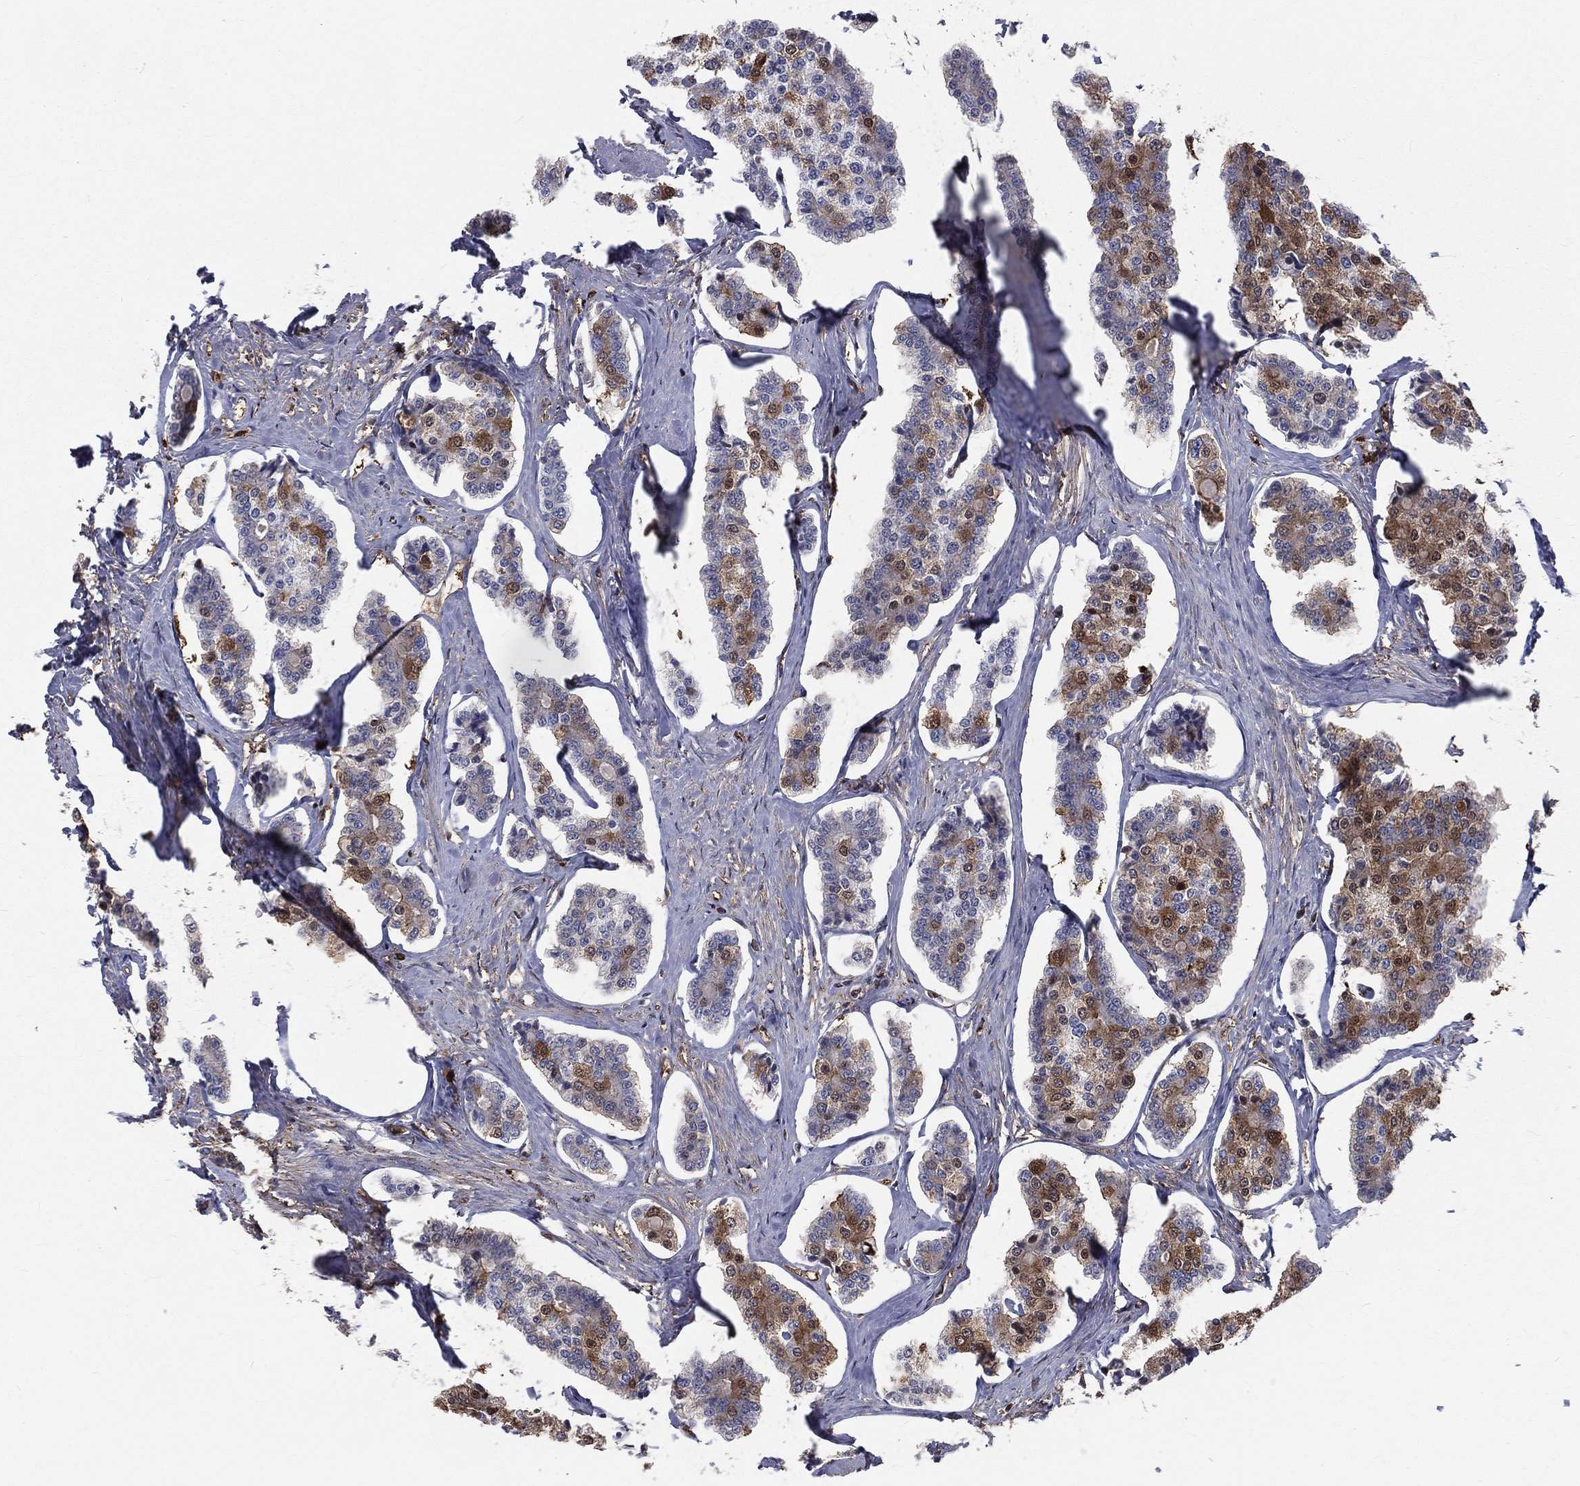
{"staining": {"intensity": "moderate", "quantity": "<25%", "location": "cytoplasmic/membranous,nuclear"}, "tissue": "carcinoid", "cell_type": "Tumor cells", "image_type": "cancer", "snomed": [{"axis": "morphology", "description": "Carcinoid, malignant, NOS"}, {"axis": "topography", "description": "Small intestine"}], "caption": "Carcinoid (malignant) was stained to show a protein in brown. There is low levels of moderate cytoplasmic/membranous and nuclear staining in approximately <25% of tumor cells. The protein is stained brown, and the nuclei are stained in blue (DAB (3,3'-diaminobenzidine) IHC with brightfield microscopy, high magnification).", "gene": "TBC1D2", "patient": {"sex": "female", "age": 65}}